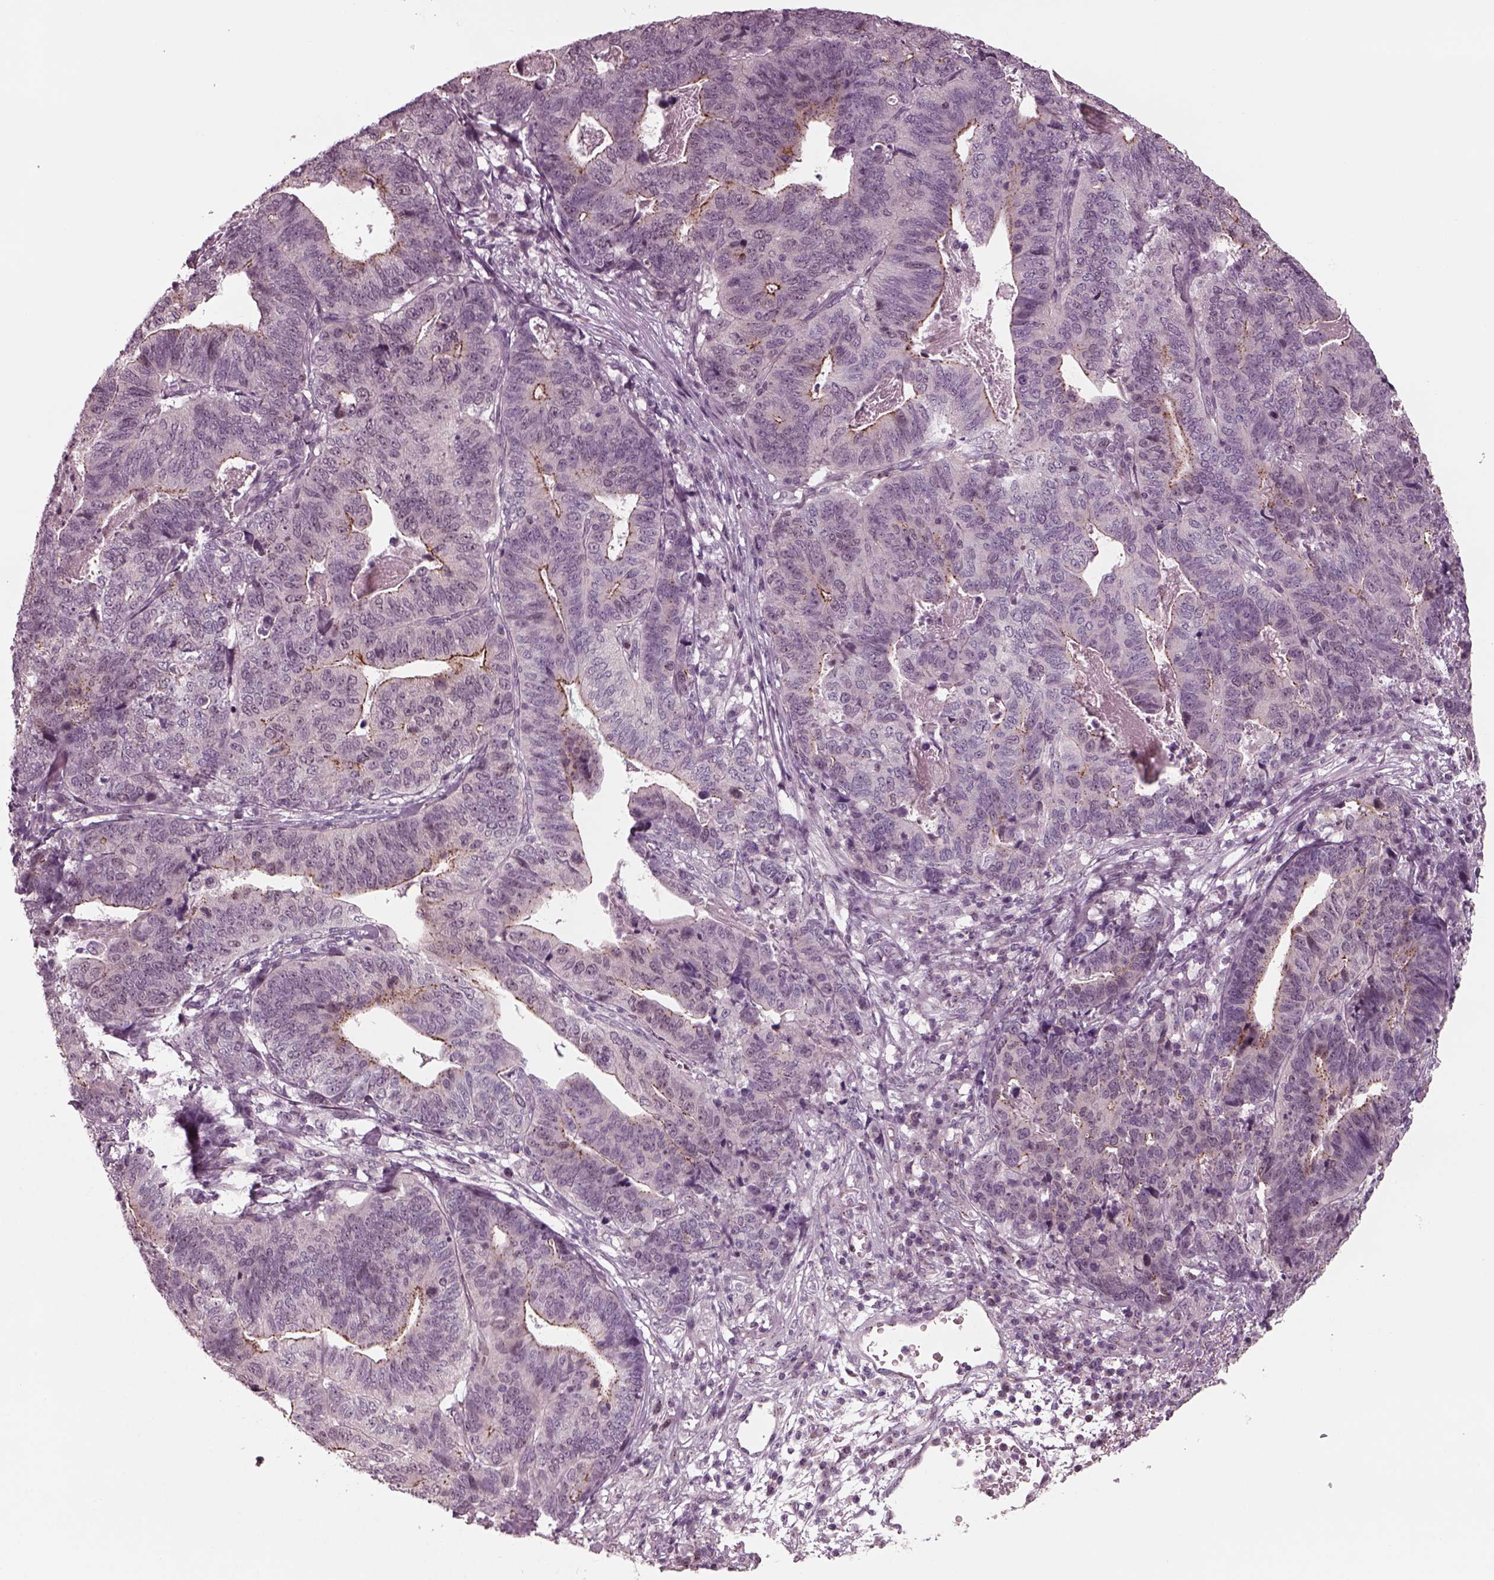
{"staining": {"intensity": "weak", "quantity": "<25%", "location": "cytoplasmic/membranous"}, "tissue": "stomach cancer", "cell_type": "Tumor cells", "image_type": "cancer", "snomed": [{"axis": "morphology", "description": "Adenocarcinoma, NOS"}, {"axis": "topography", "description": "Stomach, upper"}], "caption": "Tumor cells are negative for protein expression in human adenocarcinoma (stomach).", "gene": "SAXO1", "patient": {"sex": "female", "age": 67}}